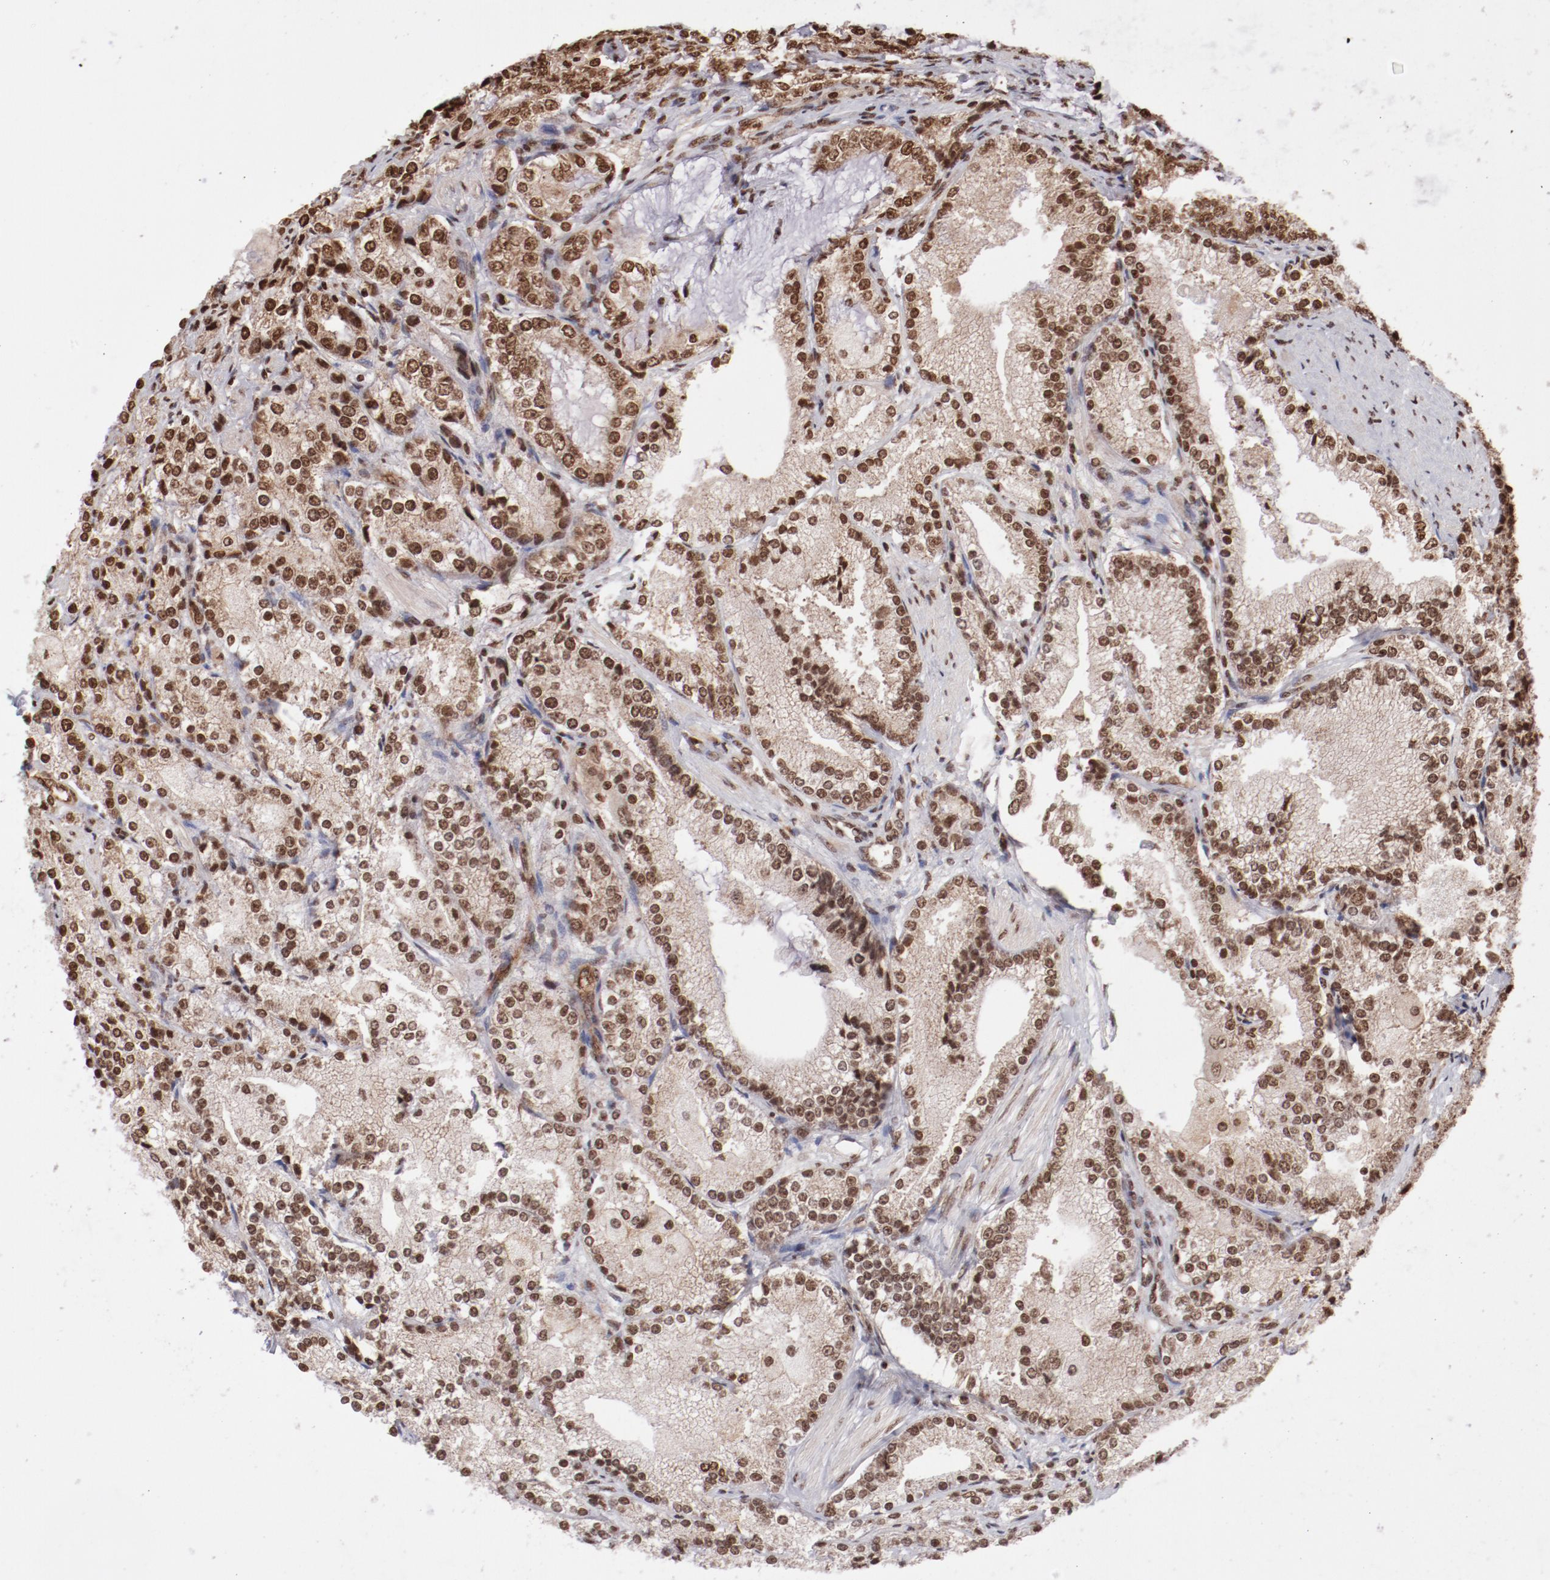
{"staining": {"intensity": "moderate", "quantity": ">75%", "location": "nuclear"}, "tissue": "prostate cancer", "cell_type": "Tumor cells", "image_type": "cancer", "snomed": [{"axis": "morphology", "description": "Adenocarcinoma, High grade"}, {"axis": "topography", "description": "Prostate"}], "caption": "Prostate cancer (adenocarcinoma (high-grade)) was stained to show a protein in brown. There is medium levels of moderate nuclear positivity in approximately >75% of tumor cells.", "gene": "ABL2", "patient": {"sex": "male", "age": 63}}